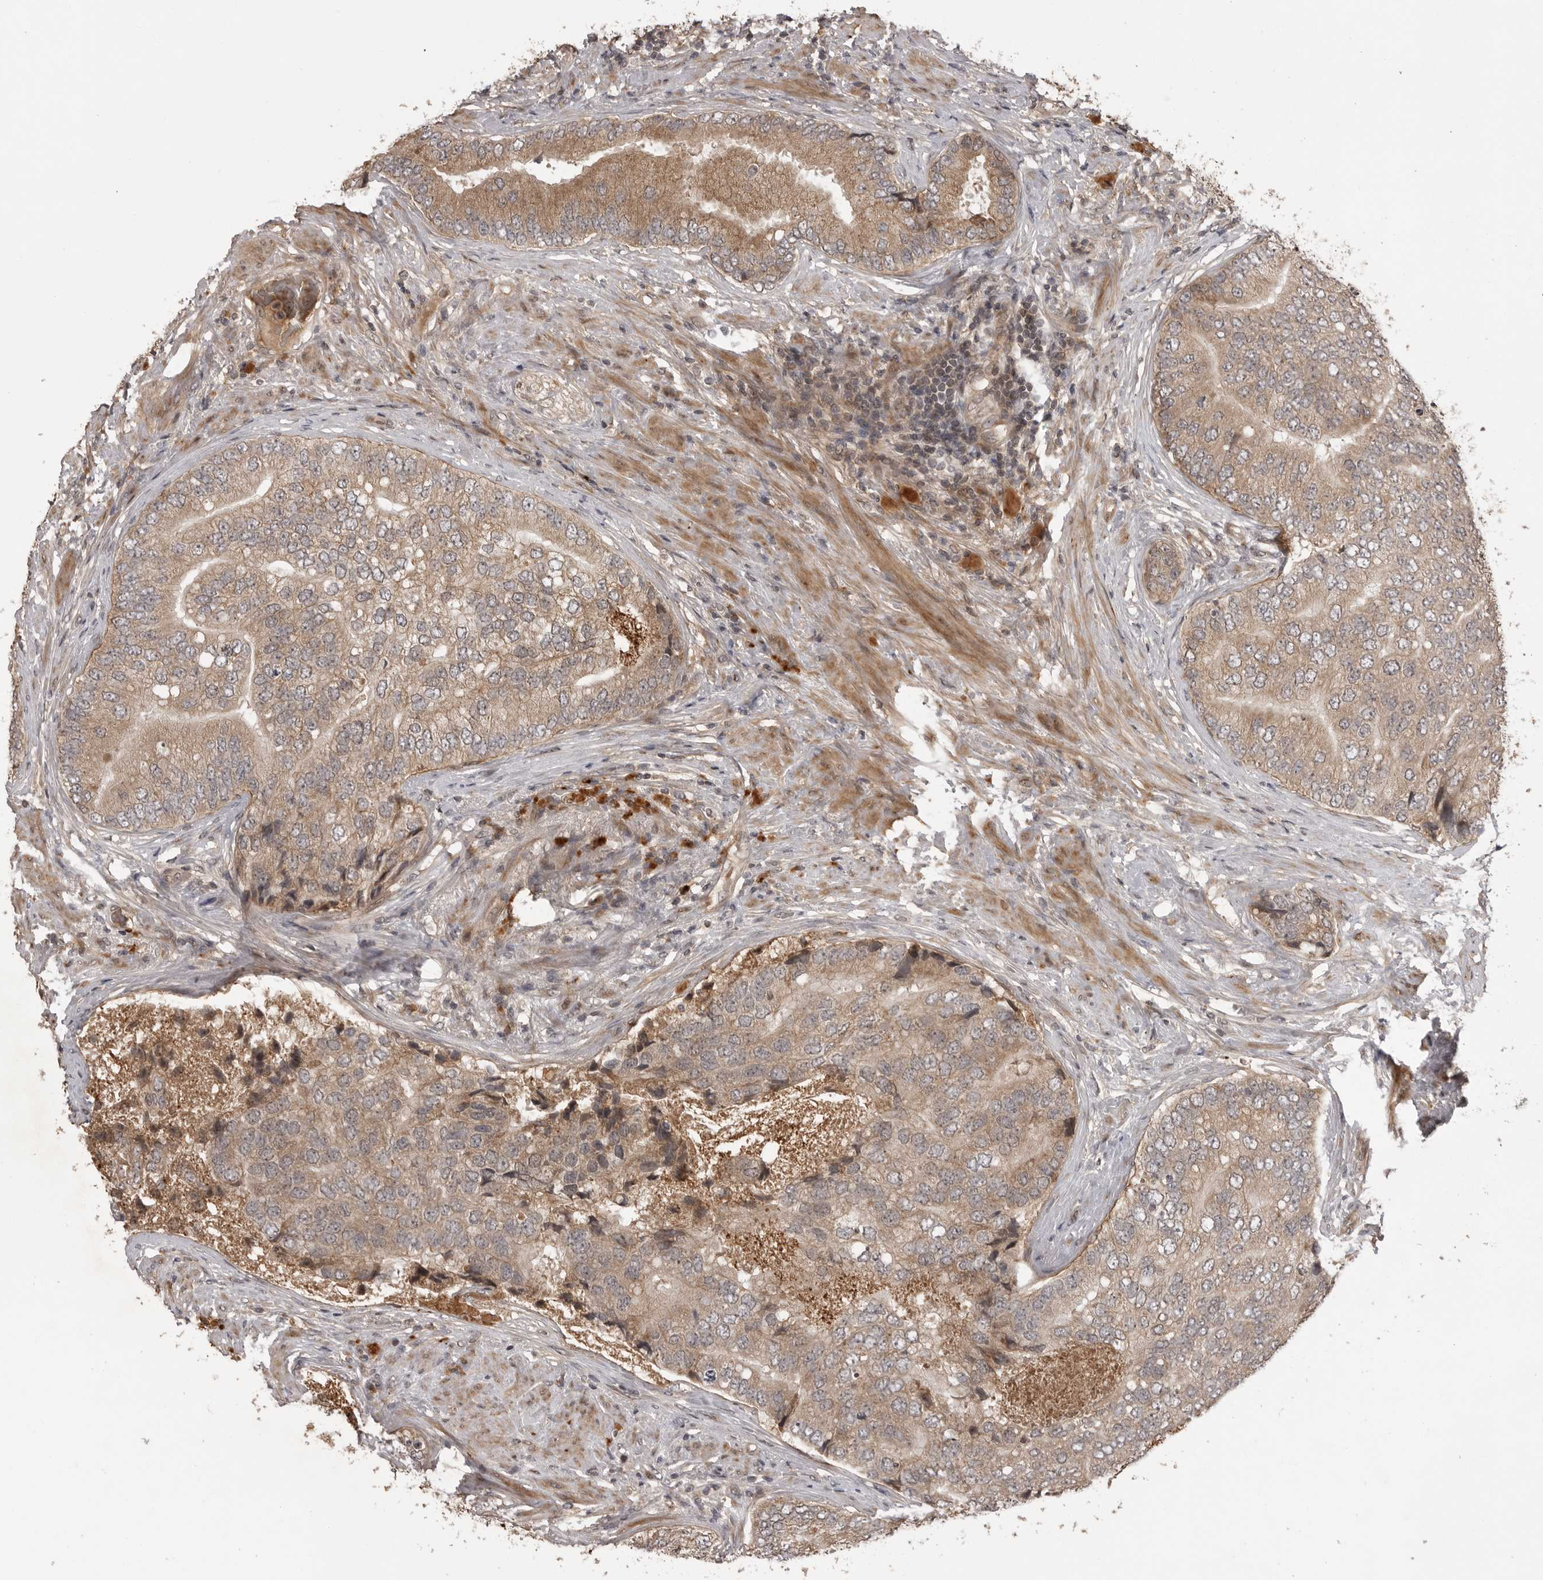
{"staining": {"intensity": "moderate", "quantity": ">75%", "location": "cytoplasmic/membranous"}, "tissue": "prostate cancer", "cell_type": "Tumor cells", "image_type": "cancer", "snomed": [{"axis": "morphology", "description": "Adenocarcinoma, High grade"}, {"axis": "topography", "description": "Prostate"}], "caption": "Approximately >75% of tumor cells in human prostate high-grade adenocarcinoma show moderate cytoplasmic/membranous protein expression as visualized by brown immunohistochemical staining.", "gene": "AKAP7", "patient": {"sex": "male", "age": 70}}